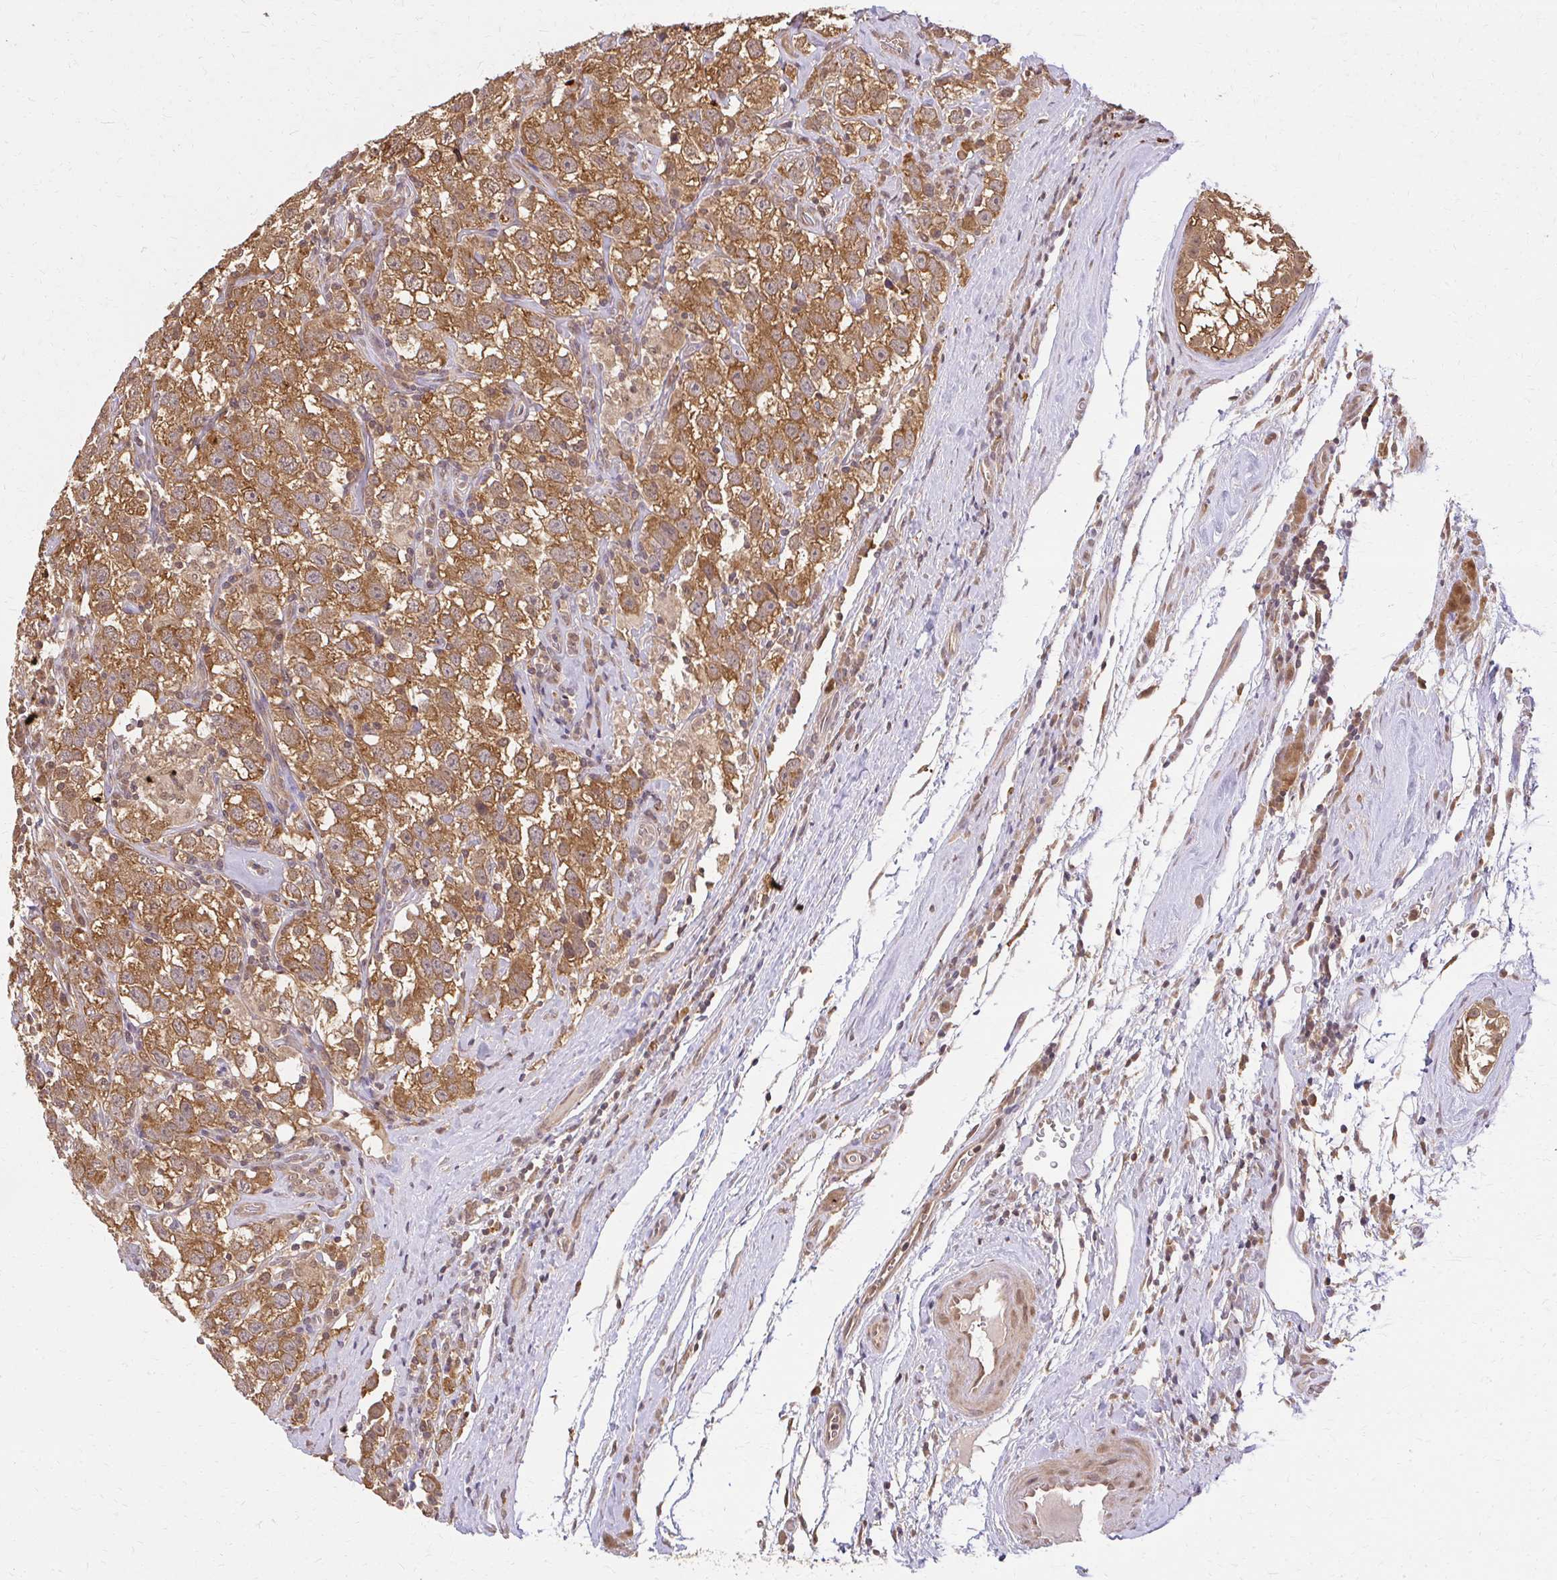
{"staining": {"intensity": "moderate", "quantity": ">75%", "location": "cytoplasmic/membranous"}, "tissue": "testis cancer", "cell_type": "Tumor cells", "image_type": "cancer", "snomed": [{"axis": "morphology", "description": "Seminoma, NOS"}, {"axis": "topography", "description": "Testis"}], "caption": "Testis seminoma stained for a protein reveals moderate cytoplasmic/membranous positivity in tumor cells.", "gene": "LARS2", "patient": {"sex": "male", "age": 41}}